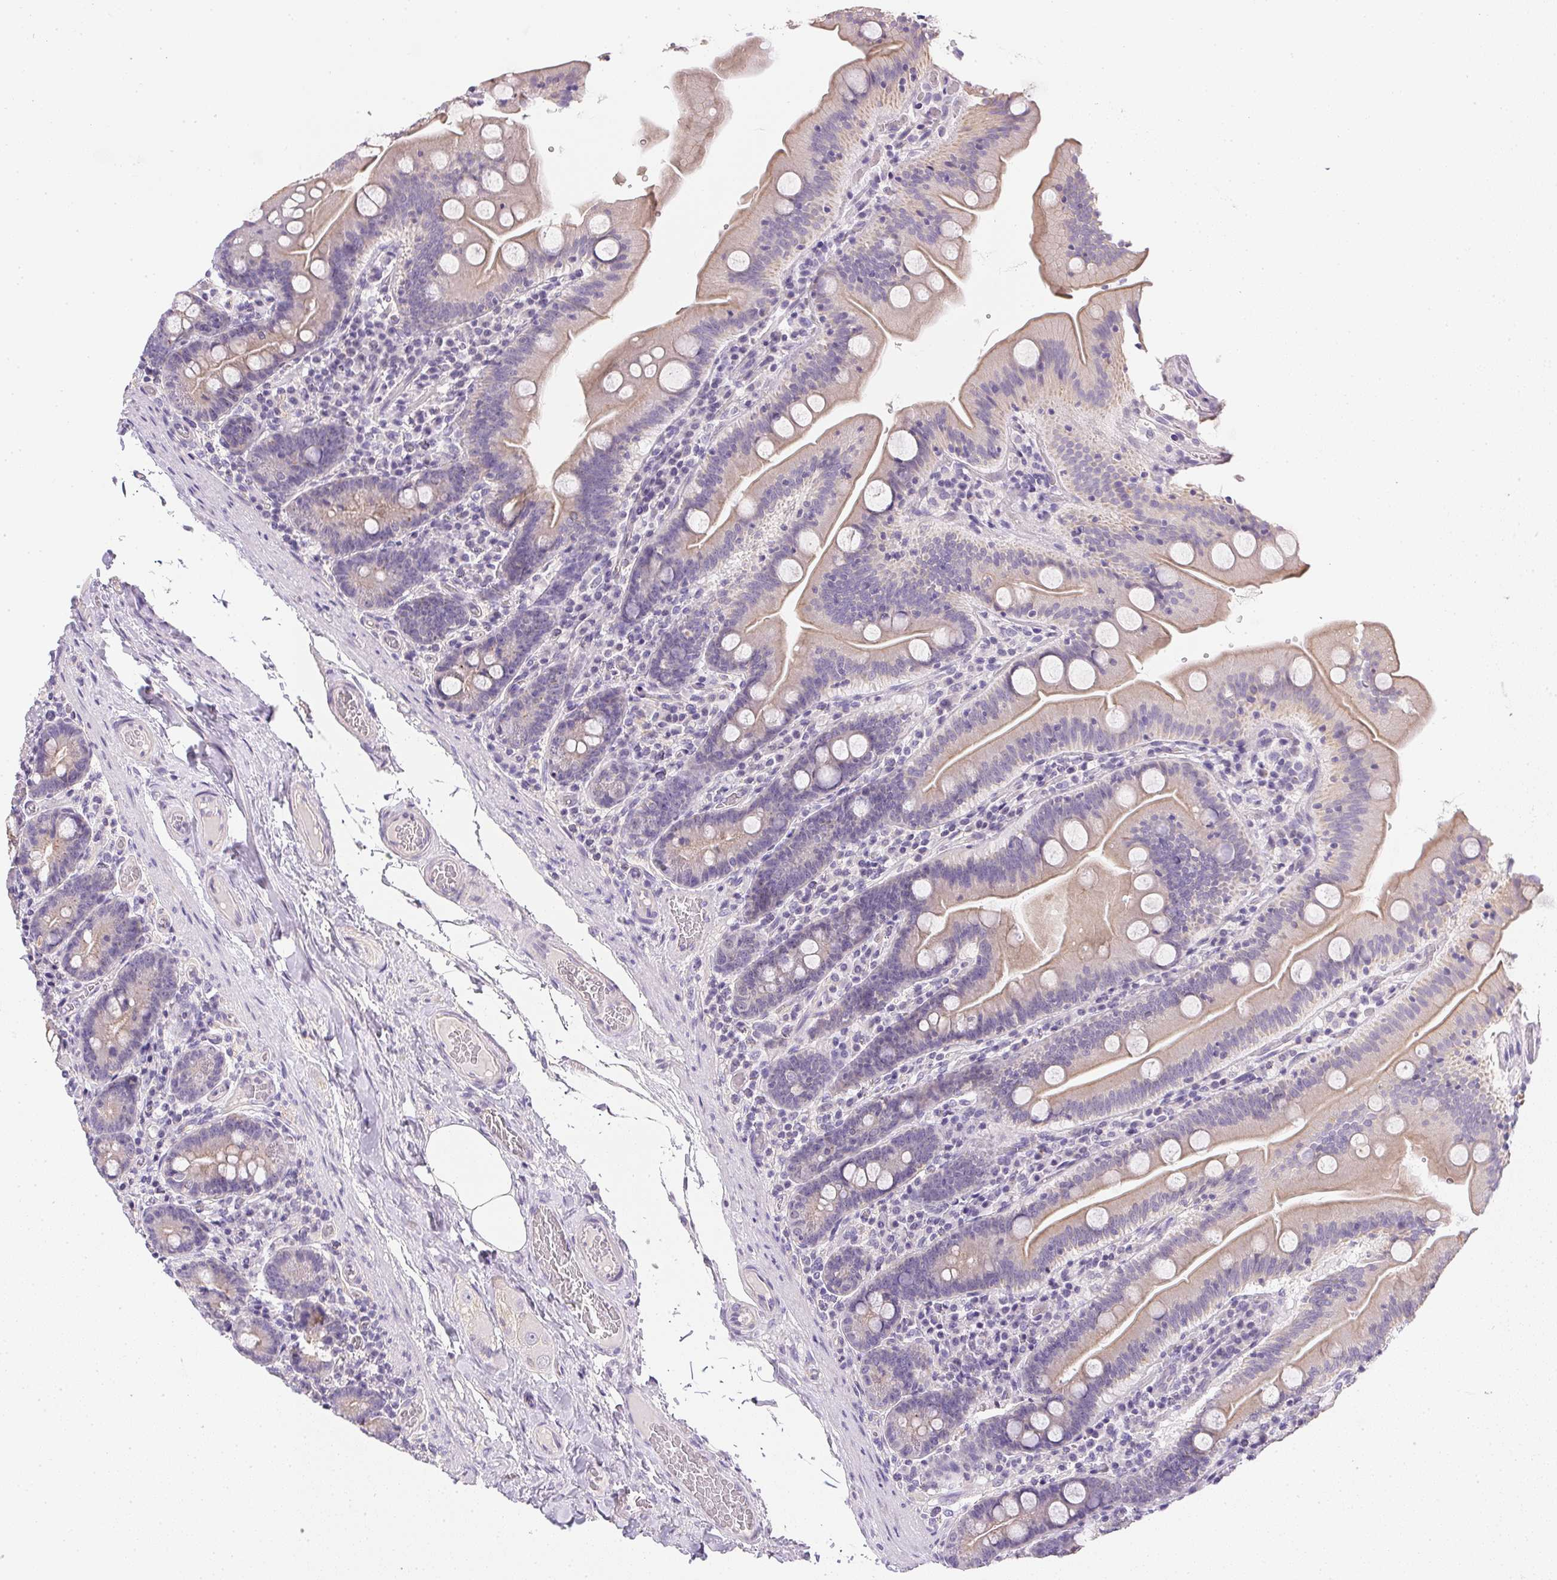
{"staining": {"intensity": "weak", "quantity": "25%-75%", "location": "cytoplasmic/membranous"}, "tissue": "small intestine", "cell_type": "Glandular cells", "image_type": "normal", "snomed": [{"axis": "morphology", "description": "Normal tissue, NOS"}, {"axis": "topography", "description": "Small intestine"}], "caption": "This photomicrograph reveals immunohistochemistry (IHC) staining of benign small intestine, with low weak cytoplasmic/membranous staining in approximately 25%-75% of glandular cells.", "gene": "SLC17A7", "patient": {"sex": "male", "age": 37}}